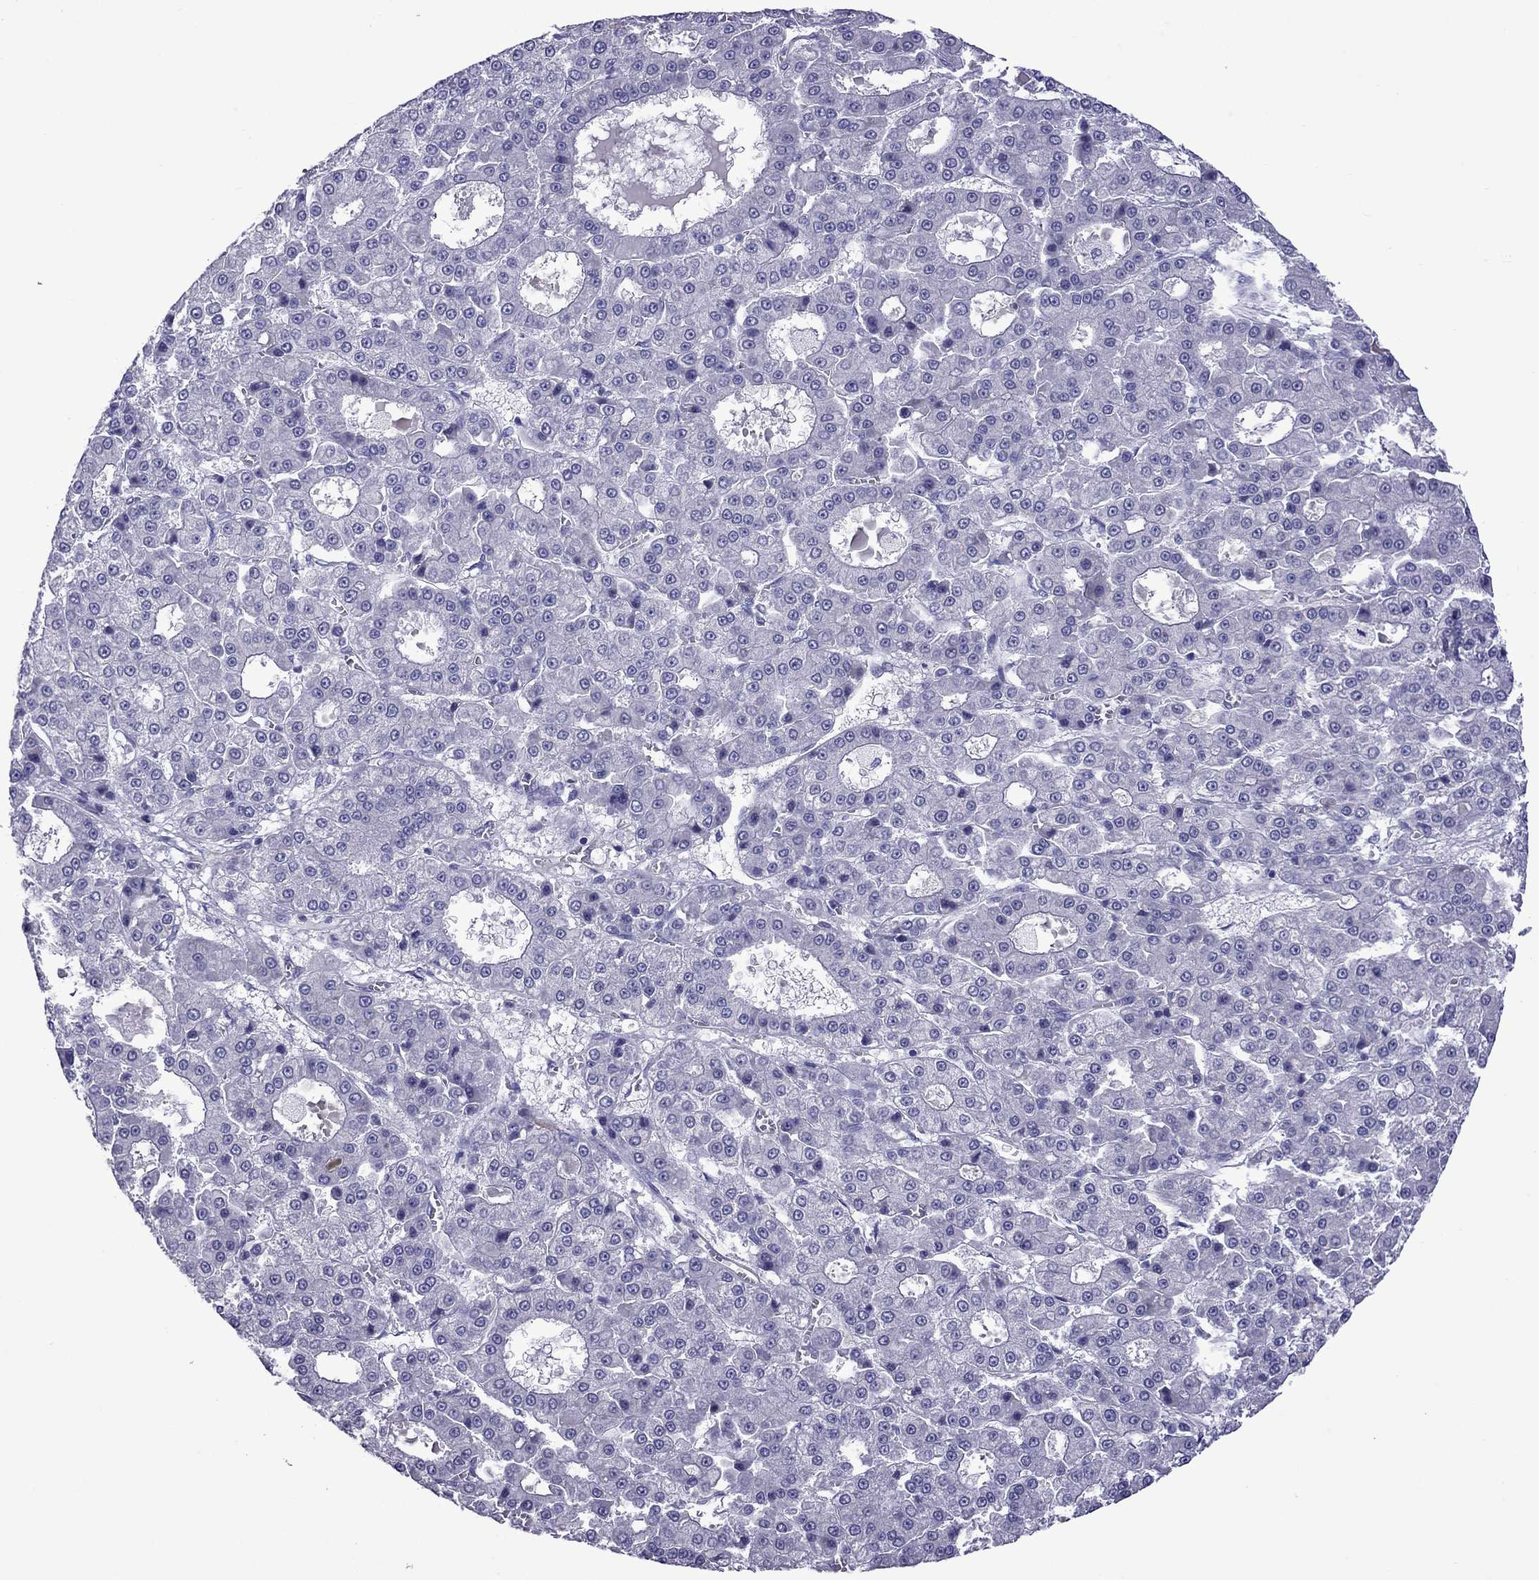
{"staining": {"intensity": "negative", "quantity": "none", "location": "none"}, "tissue": "liver cancer", "cell_type": "Tumor cells", "image_type": "cancer", "snomed": [{"axis": "morphology", "description": "Carcinoma, Hepatocellular, NOS"}, {"axis": "topography", "description": "Liver"}], "caption": "Tumor cells show no significant protein positivity in liver cancer.", "gene": "CHRNA5", "patient": {"sex": "male", "age": 70}}